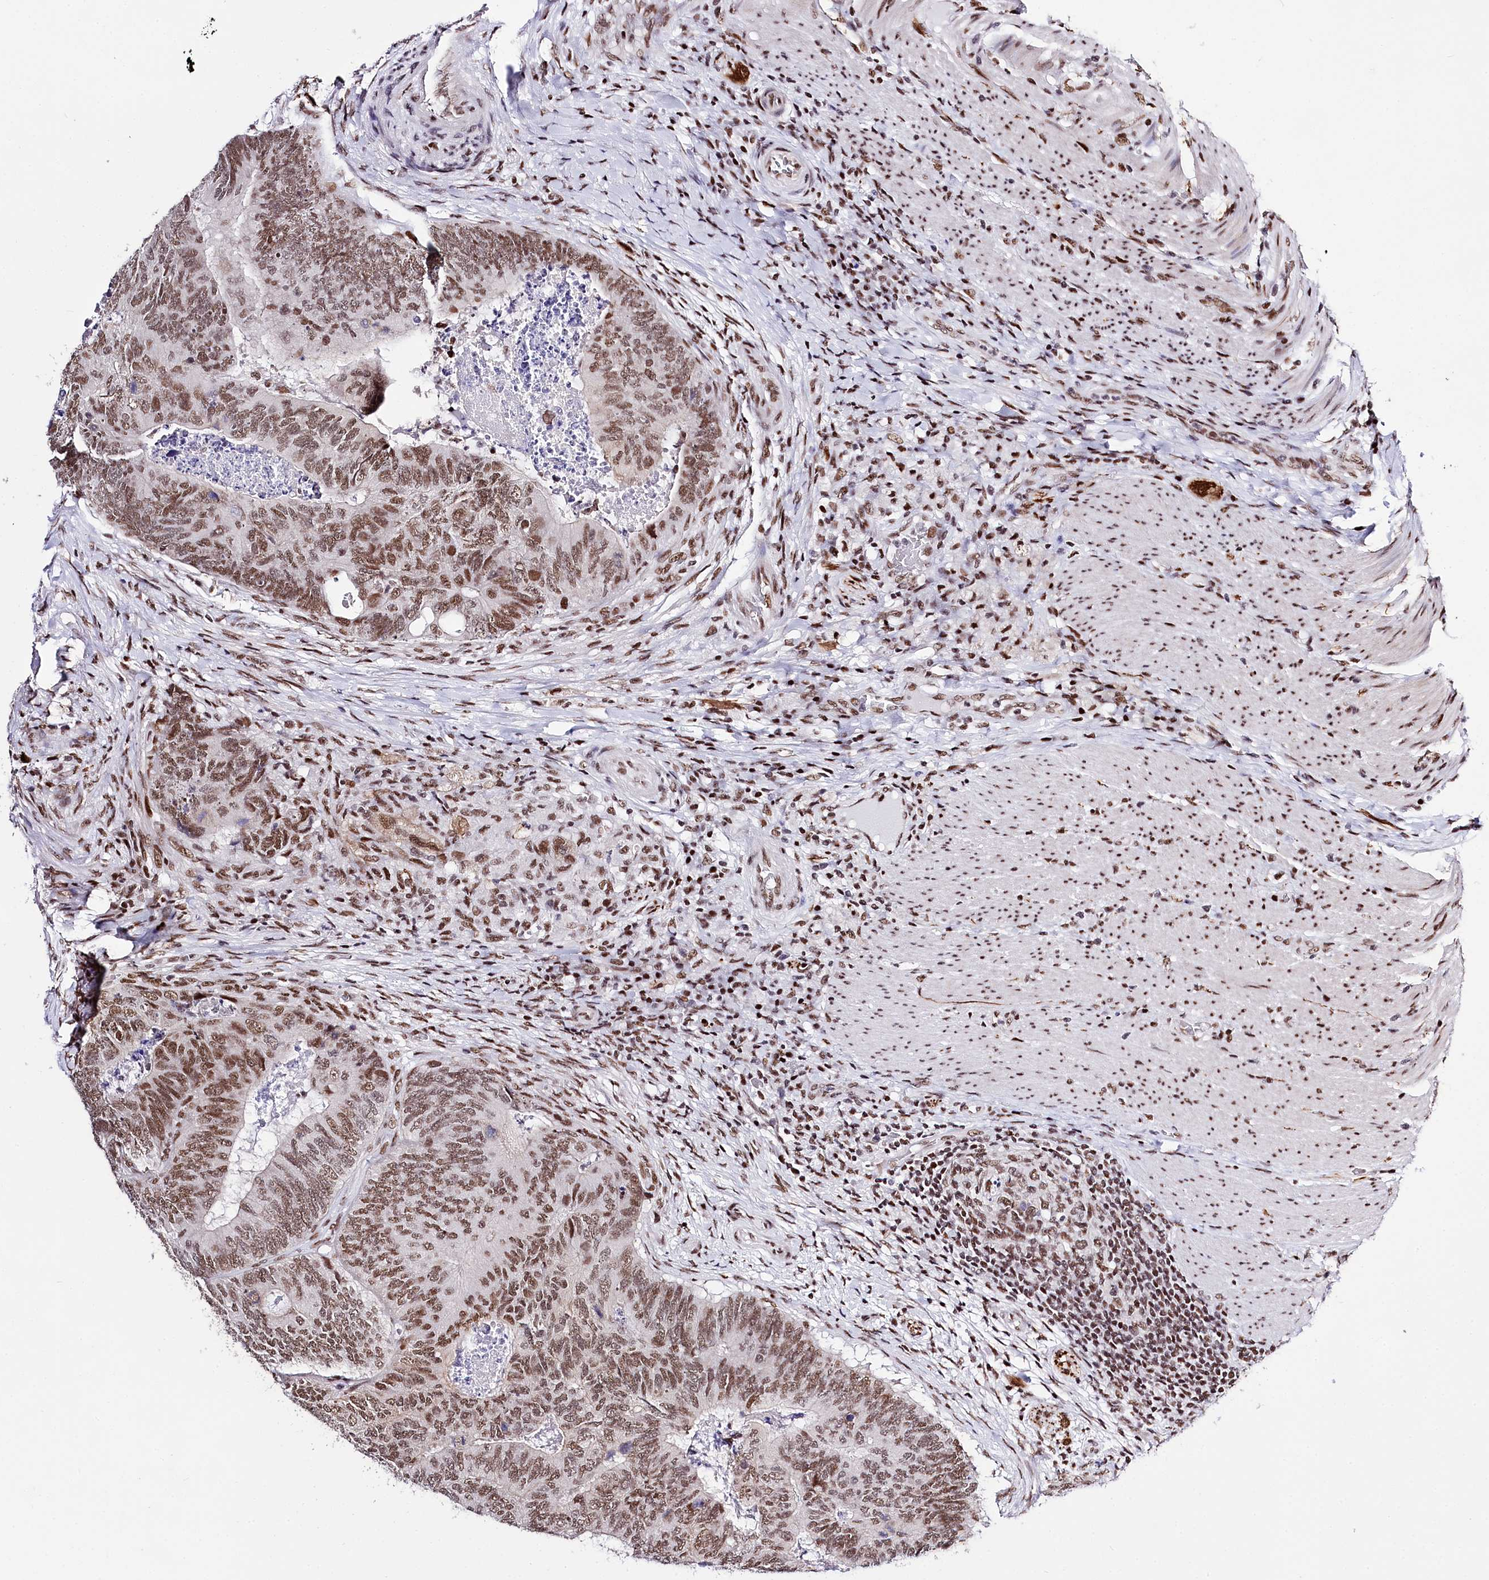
{"staining": {"intensity": "moderate", "quantity": ">75%", "location": "nuclear"}, "tissue": "colorectal cancer", "cell_type": "Tumor cells", "image_type": "cancer", "snomed": [{"axis": "morphology", "description": "Adenocarcinoma, NOS"}, {"axis": "topography", "description": "Colon"}], "caption": "This is a micrograph of IHC staining of colorectal cancer (adenocarcinoma), which shows moderate expression in the nuclear of tumor cells.", "gene": "POU4F3", "patient": {"sex": "female", "age": 67}}